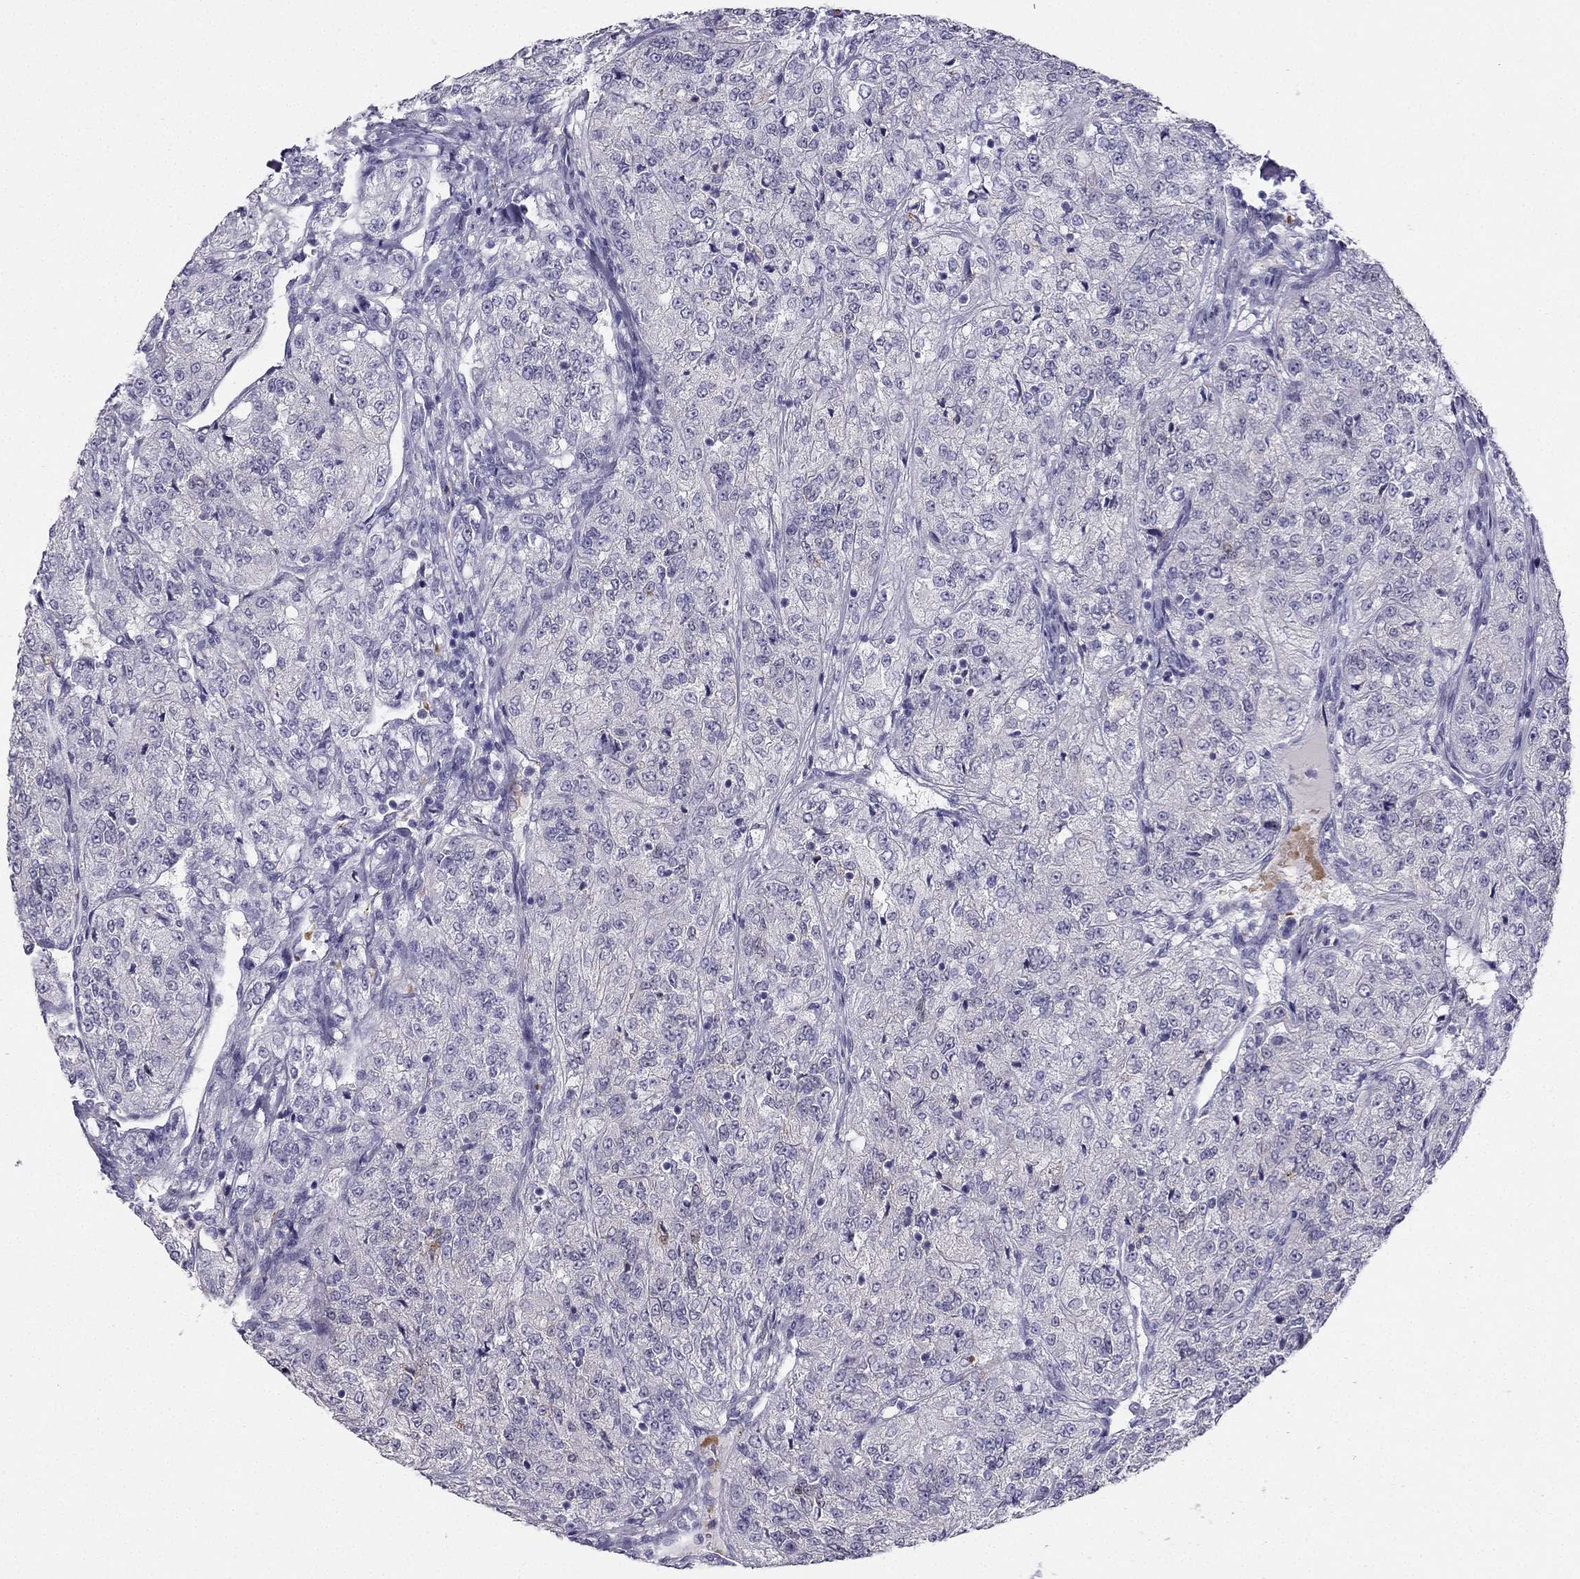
{"staining": {"intensity": "weak", "quantity": "<25%", "location": "nuclear"}, "tissue": "renal cancer", "cell_type": "Tumor cells", "image_type": "cancer", "snomed": [{"axis": "morphology", "description": "Adenocarcinoma, NOS"}, {"axis": "topography", "description": "Kidney"}], "caption": "Immunohistochemical staining of human renal adenocarcinoma reveals no significant positivity in tumor cells.", "gene": "RSPH14", "patient": {"sex": "female", "age": 63}}